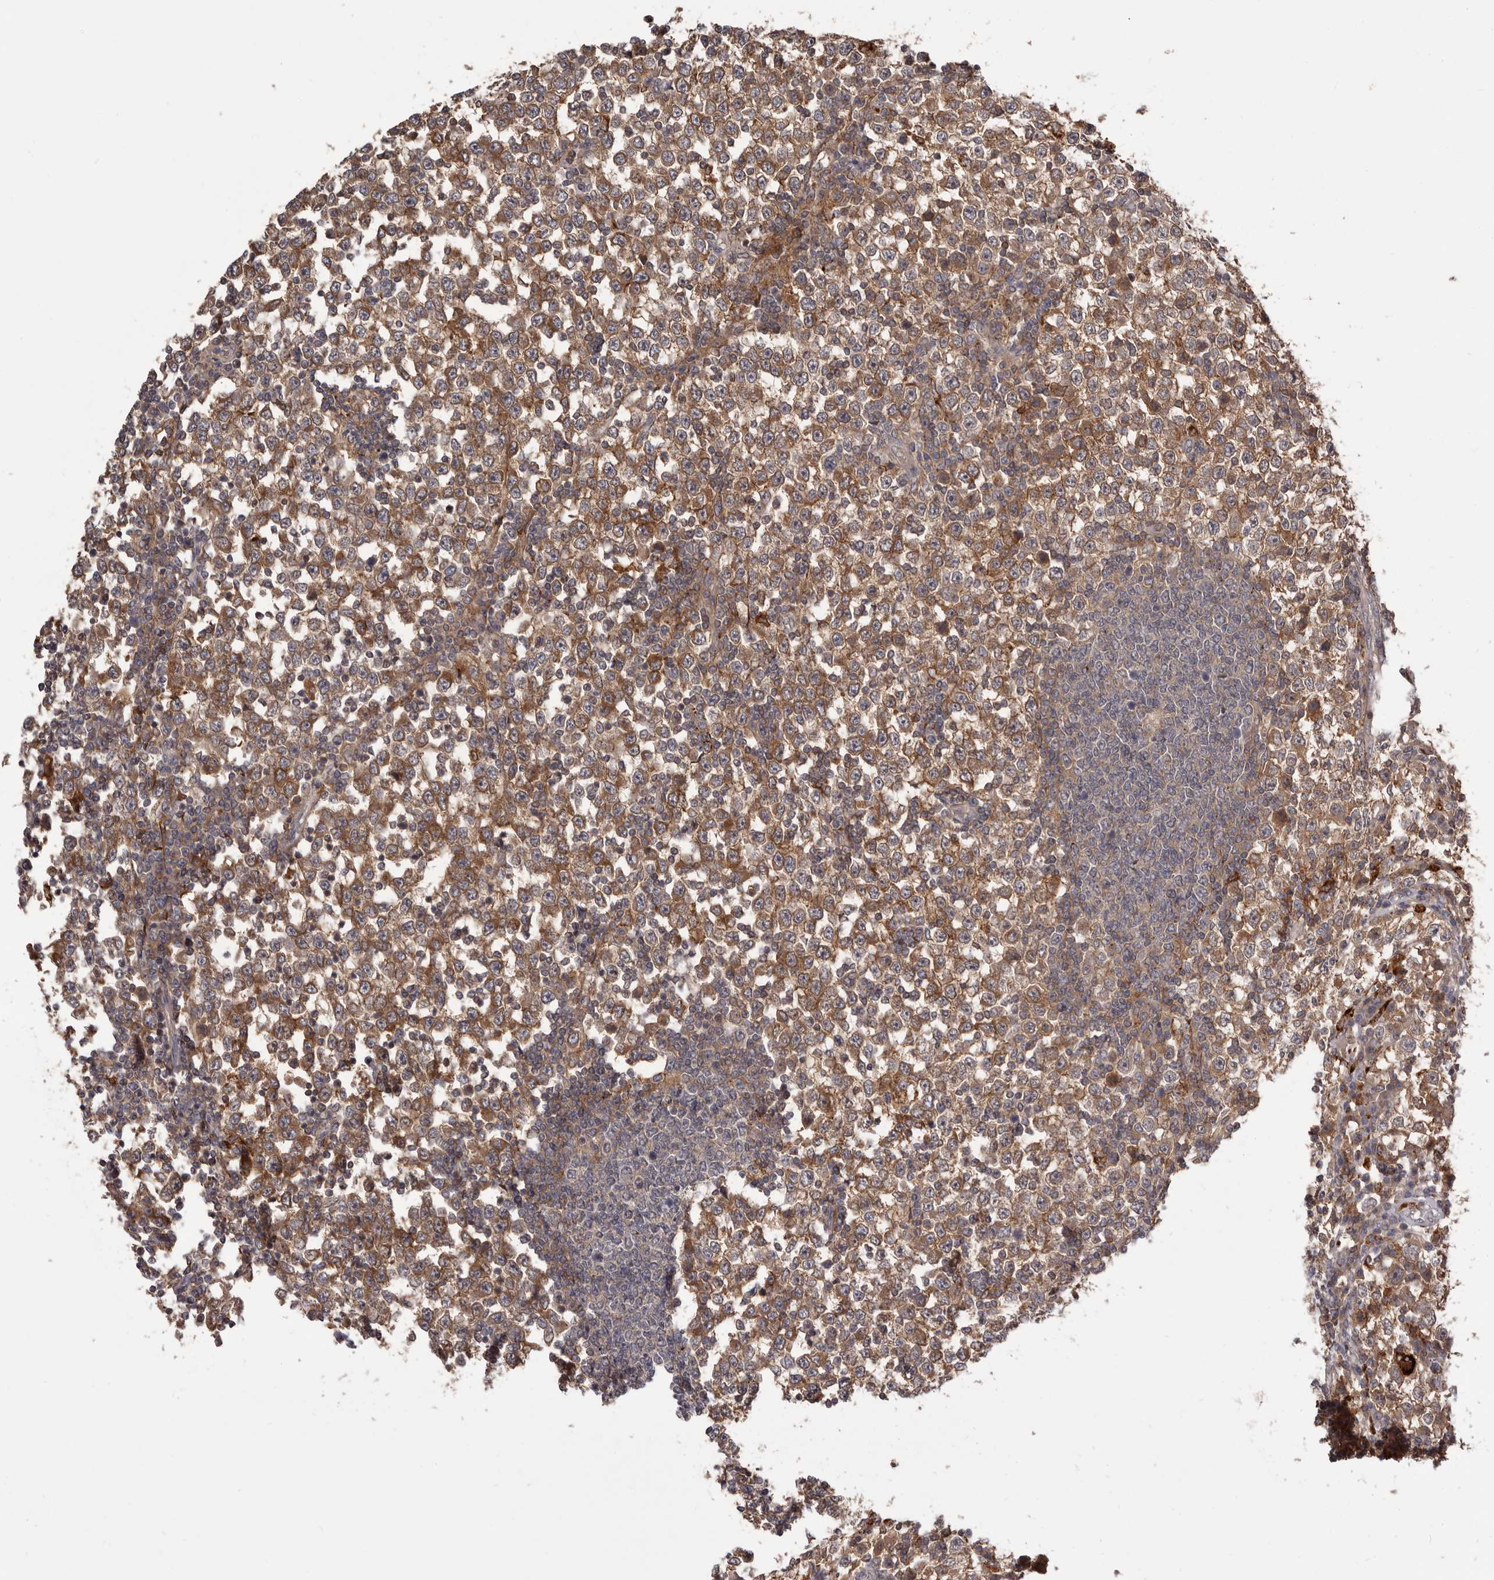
{"staining": {"intensity": "moderate", "quantity": ">75%", "location": "cytoplasmic/membranous"}, "tissue": "testis cancer", "cell_type": "Tumor cells", "image_type": "cancer", "snomed": [{"axis": "morphology", "description": "Seminoma, NOS"}, {"axis": "topography", "description": "Testis"}], "caption": "The immunohistochemical stain labels moderate cytoplasmic/membranous expression in tumor cells of seminoma (testis) tissue.", "gene": "GLIPR2", "patient": {"sex": "male", "age": 65}}